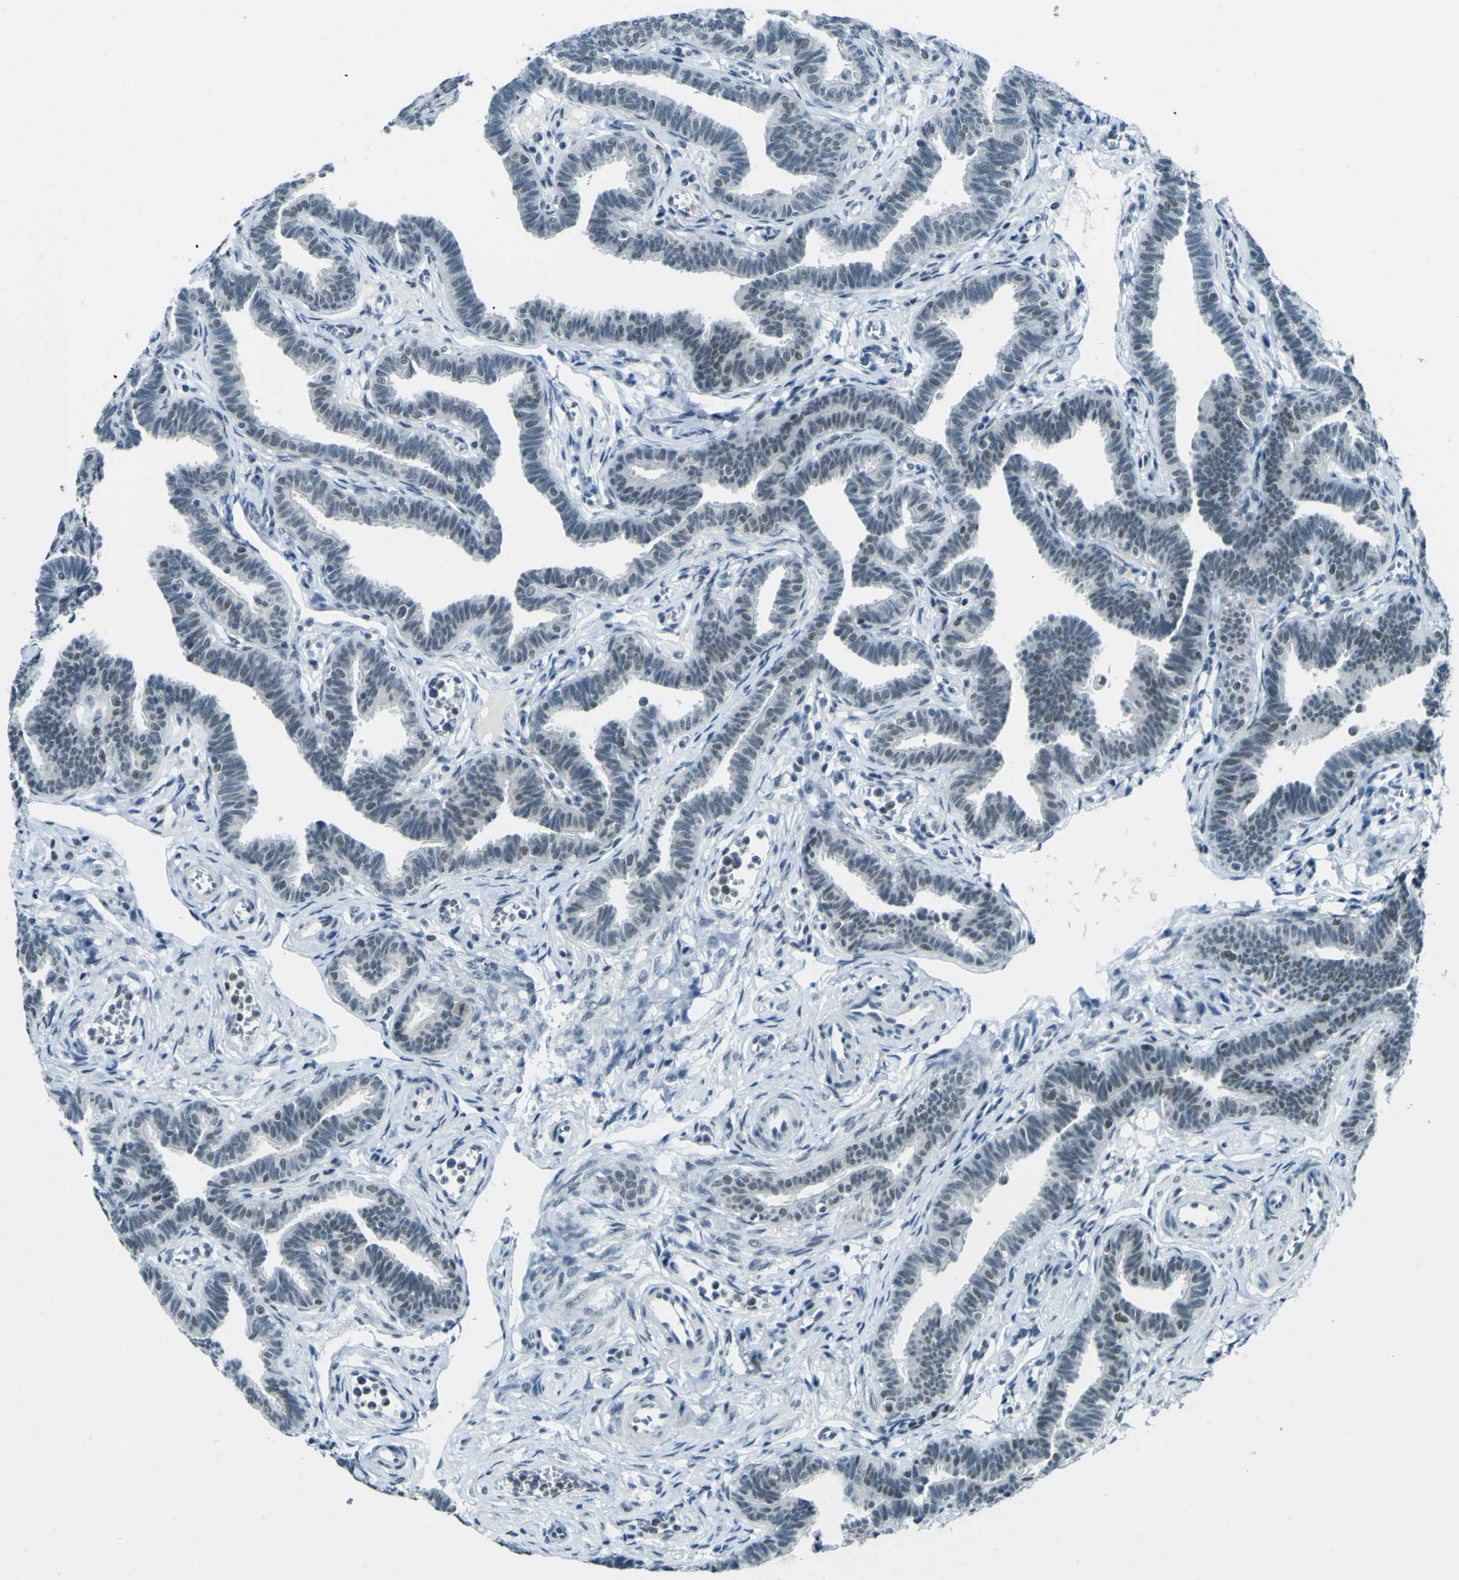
{"staining": {"intensity": "weak", "quantity": "25%-75%", "location": "nuclear"}, "tissue": "fallopian tube", "cell_type": "Glandular cells", "image_type": "normal", "snomed": [{"axis": "morphology", "description": "Normal tissue, NOS"}, {"axis": "topography", "description": "Fallopian tube"}, {"axis": "topography", "description": "Ovary"}], "caption": "Immunohistochemistry (IHC) photomicrograph of unremarkable human fallopian tube stained for a protein (brown), which exhibits low levels of weak nuclear positivity in approximately 25%-75% of glandular cells.", "gene": "CEBPG", "patient": {"sex": "female", "age": 23}}